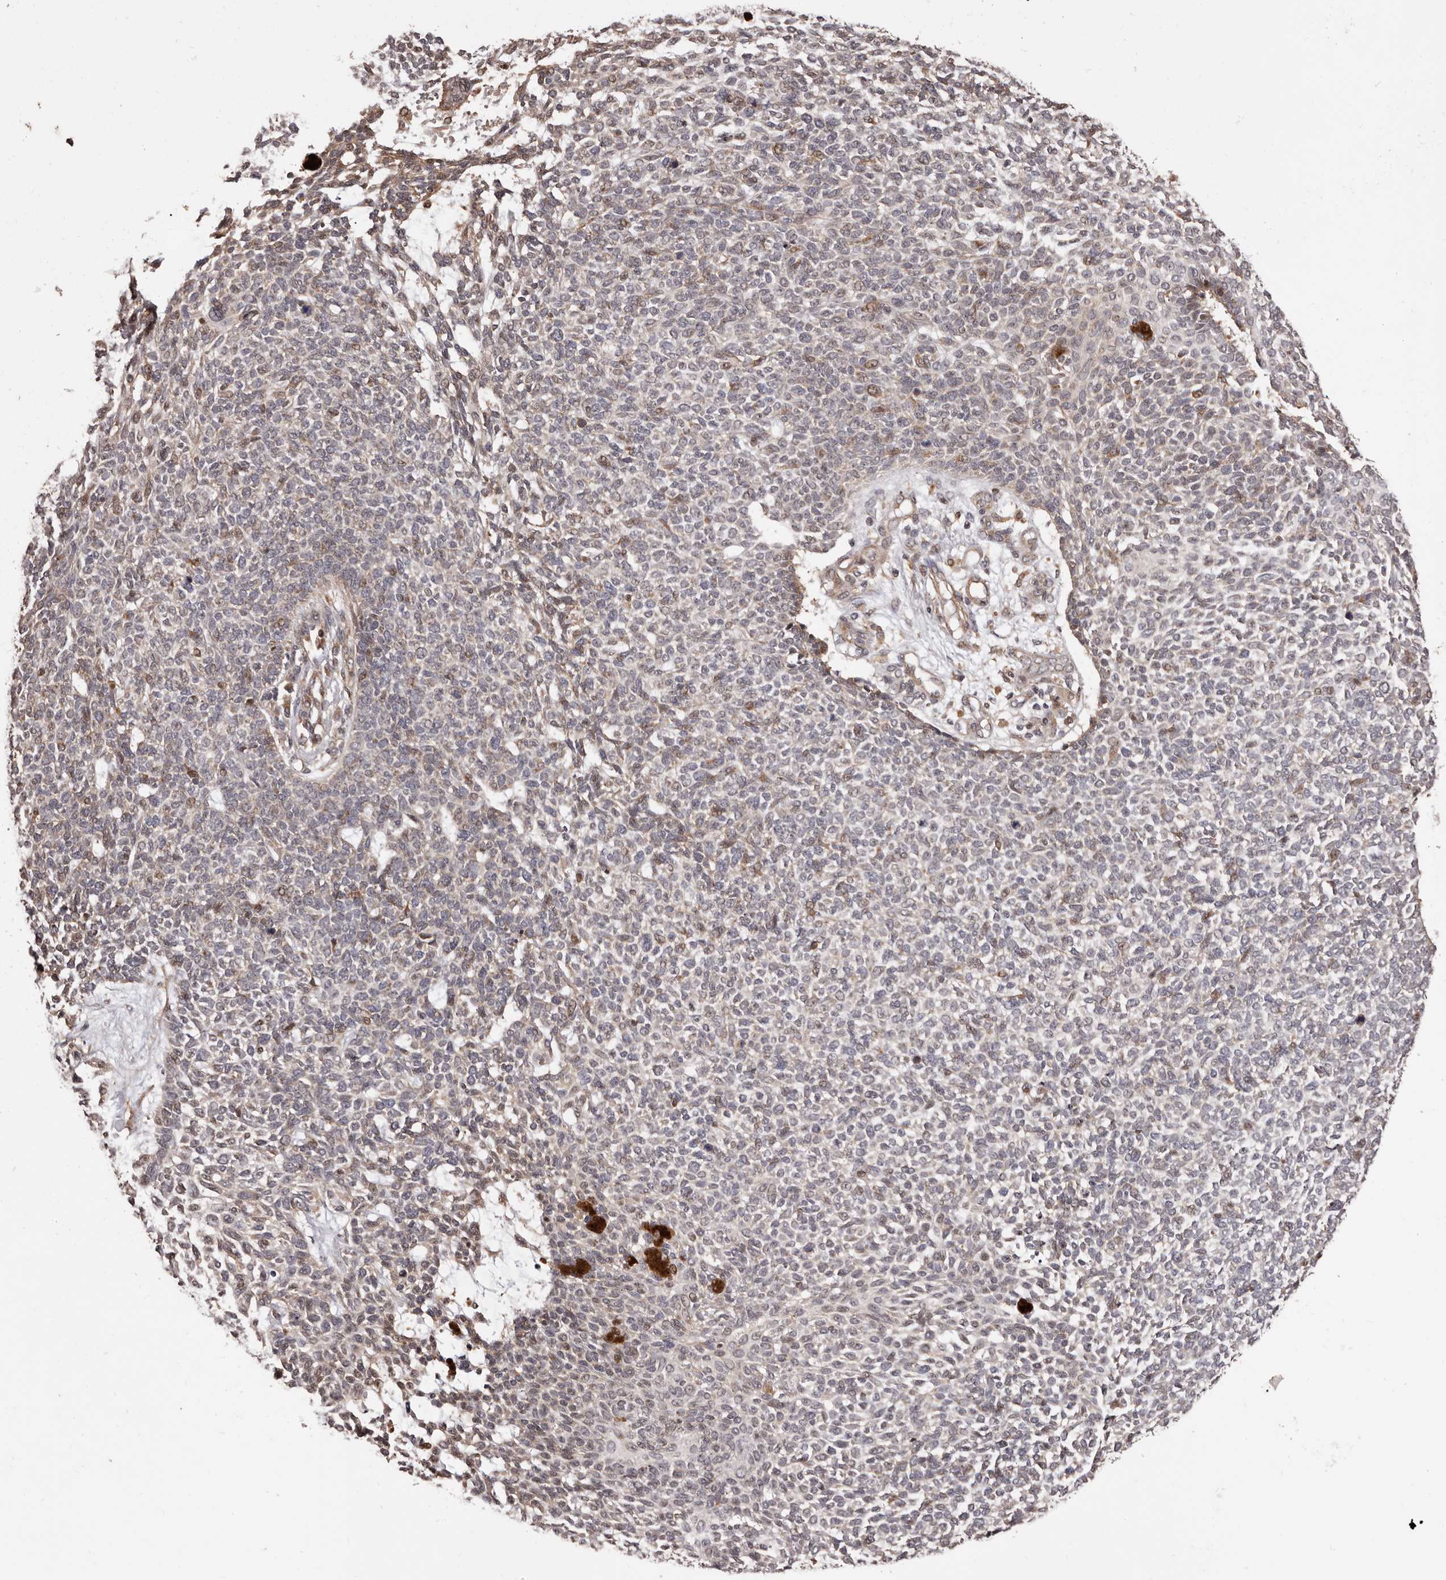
{"staining": {"intensity": "moderate", "quantity": "<25%", "location": "cytoplasmic/membranous"}, "tissue": "skin cancer", "cell_type": "Tumor cells", "image_type": "cancer", "snomed": [{"axis": "morphology", "description": "Basal cell carcinoma"}, {"axis": "topography", "description": "Skin"}], "caption": "Basal cell carcinoma (skin) stained with immunohistochemistry exhibits moderate cytoplasmic/membranous staining in approximately <25% of tumor cells. The staining was performed using DAB to visualize the protein expression in brown, while the nuclei were stained in blue with hematoxylin (Magnification: 20x).", "gene": "ZCCHC7", "patient": {"sex": "female", "age": 84}}